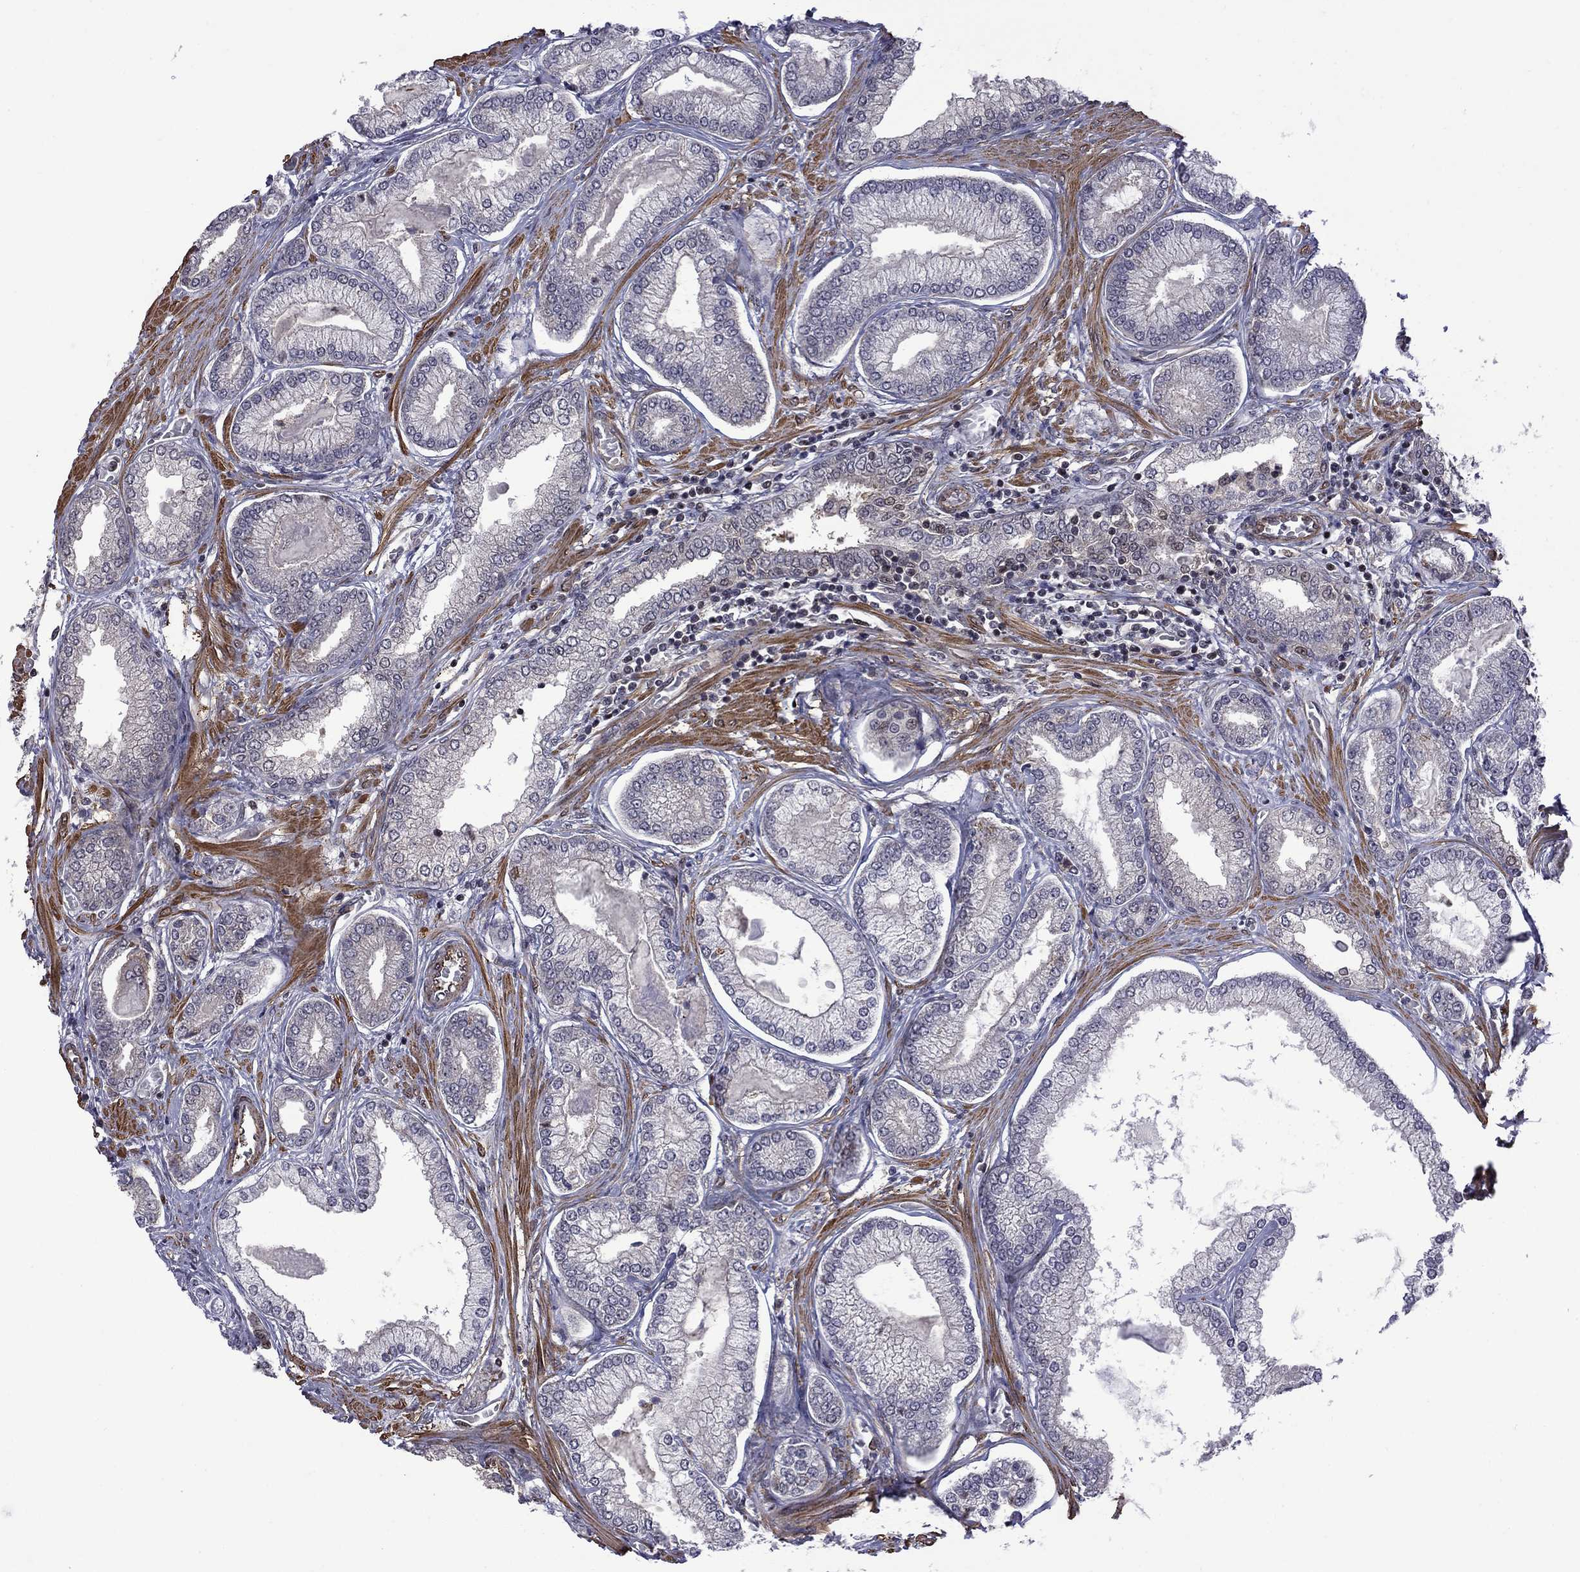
{"staining": {"intensity": "negative", "quantity": "none", "location": "none"}, "tissue": "prostate cancer", "cell_type": "Tumor cells", "image_type": "cancer", "snomed": [{"axis": "morphology", "description": "Adenocarcinoma, Low grade"}, {"axis": "topography", "description": "Prostate"}], "caption": "IHC photomicrograph of human prostate adenocarcinoma (low-grade) stained for a protein (brown), which displays no positivity in tumor cells.", "gene": "BRF1", "patient": {"sex": "male", "age": 57}}